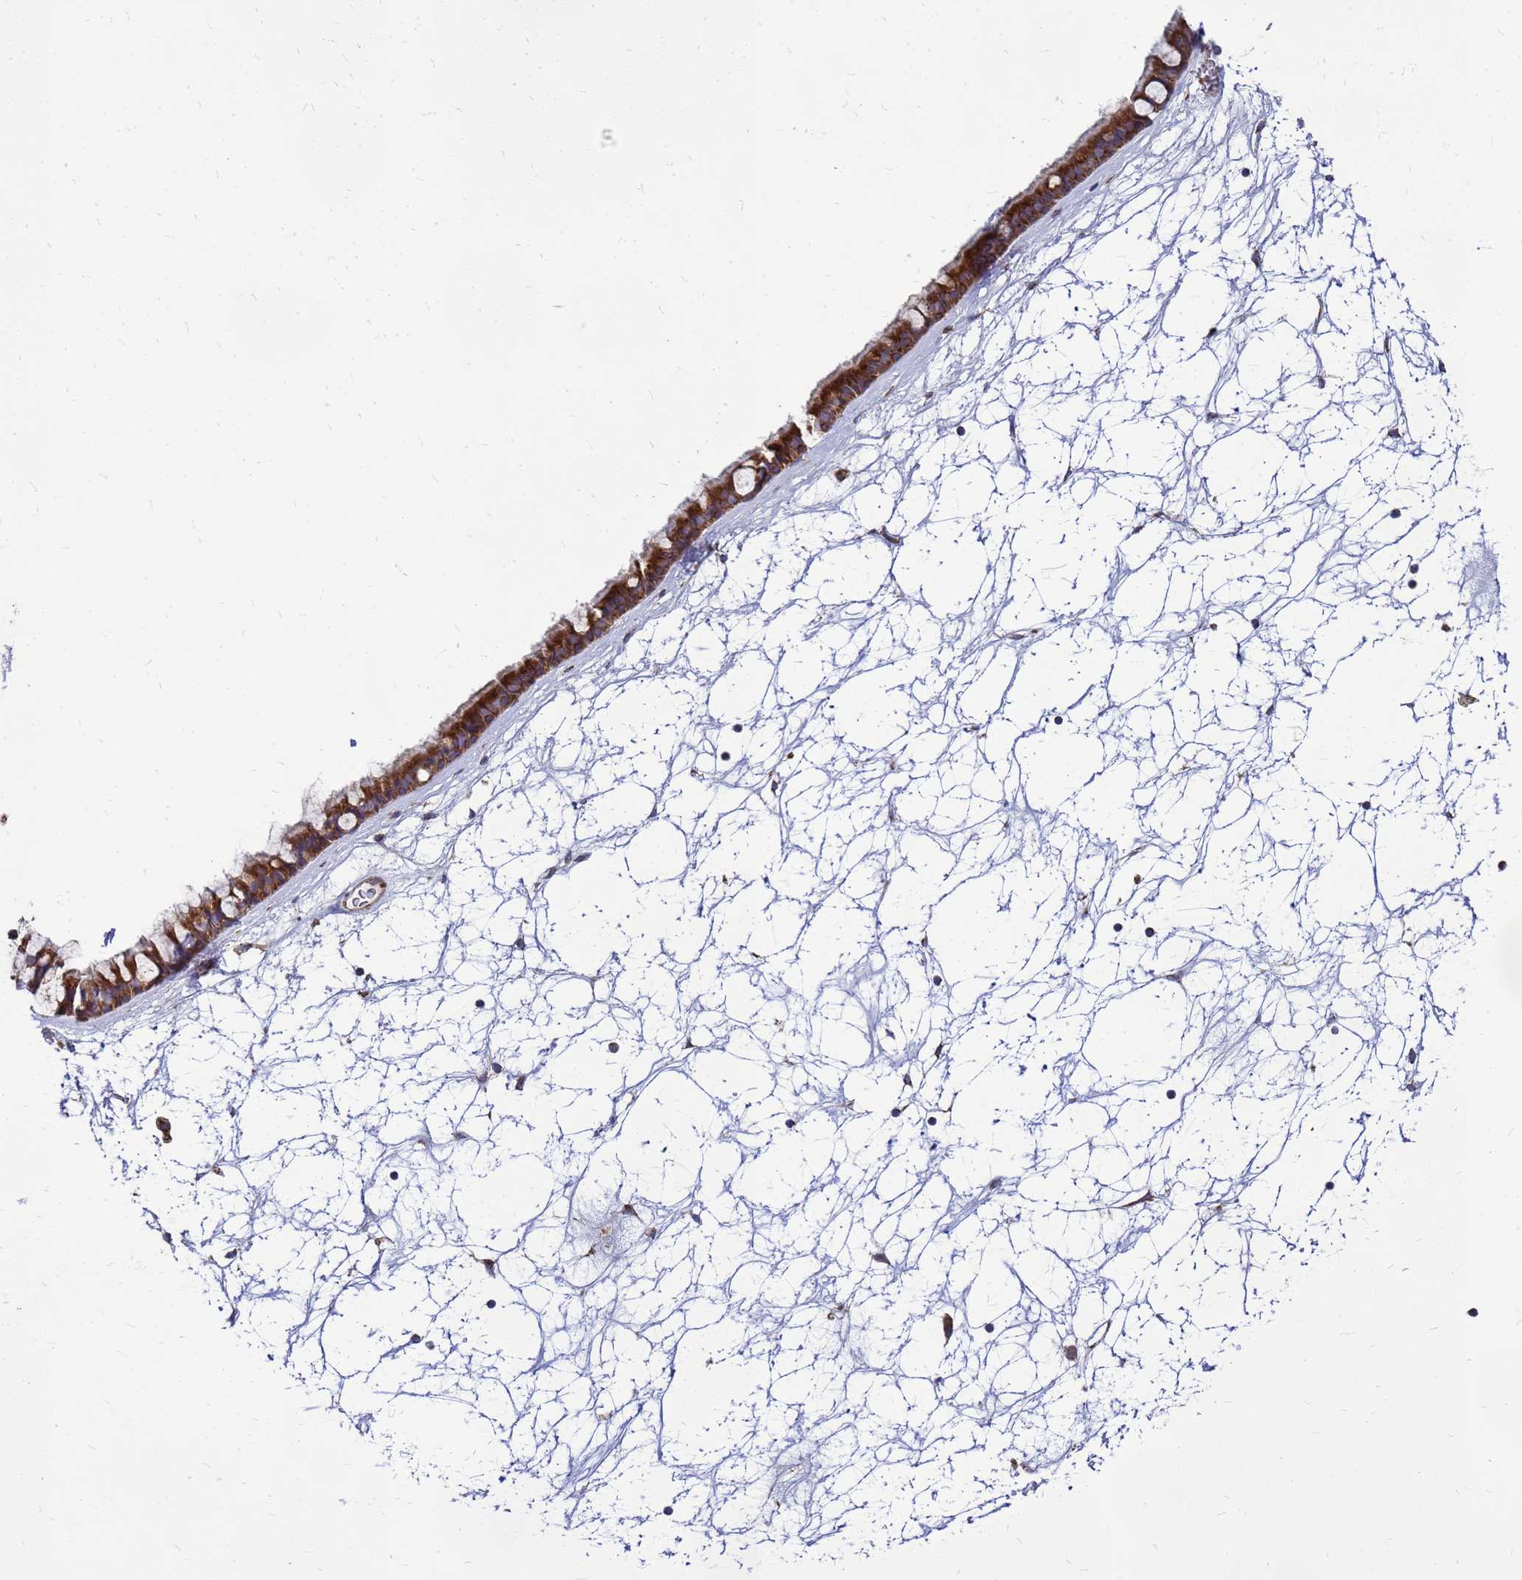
{"staining": {"intensity": "strong", "quantity": ">75%", "location": "cytoplasmic/membranous"}, "tissue": "nasopharynx", "cell_type": "Respiratory epithelial cells", "image_type": "normal", "snomed": [{"axis": "morphology", "description": "Normal tissue, NOS"}, {"axis": "topography", "description": "Nasopharynx"}], "caption": "This micrograph reveals benign nasopharynx stained with immunohistochemistry (IHC) to label a protein in brown. The cytoplasmic/membranous of respiratory epithelial cells show strong positivity for the protein. Nuclei are counter-stained blue.", "gene": "FSTL4", "patient": {"sex": "male", "age": 64}}